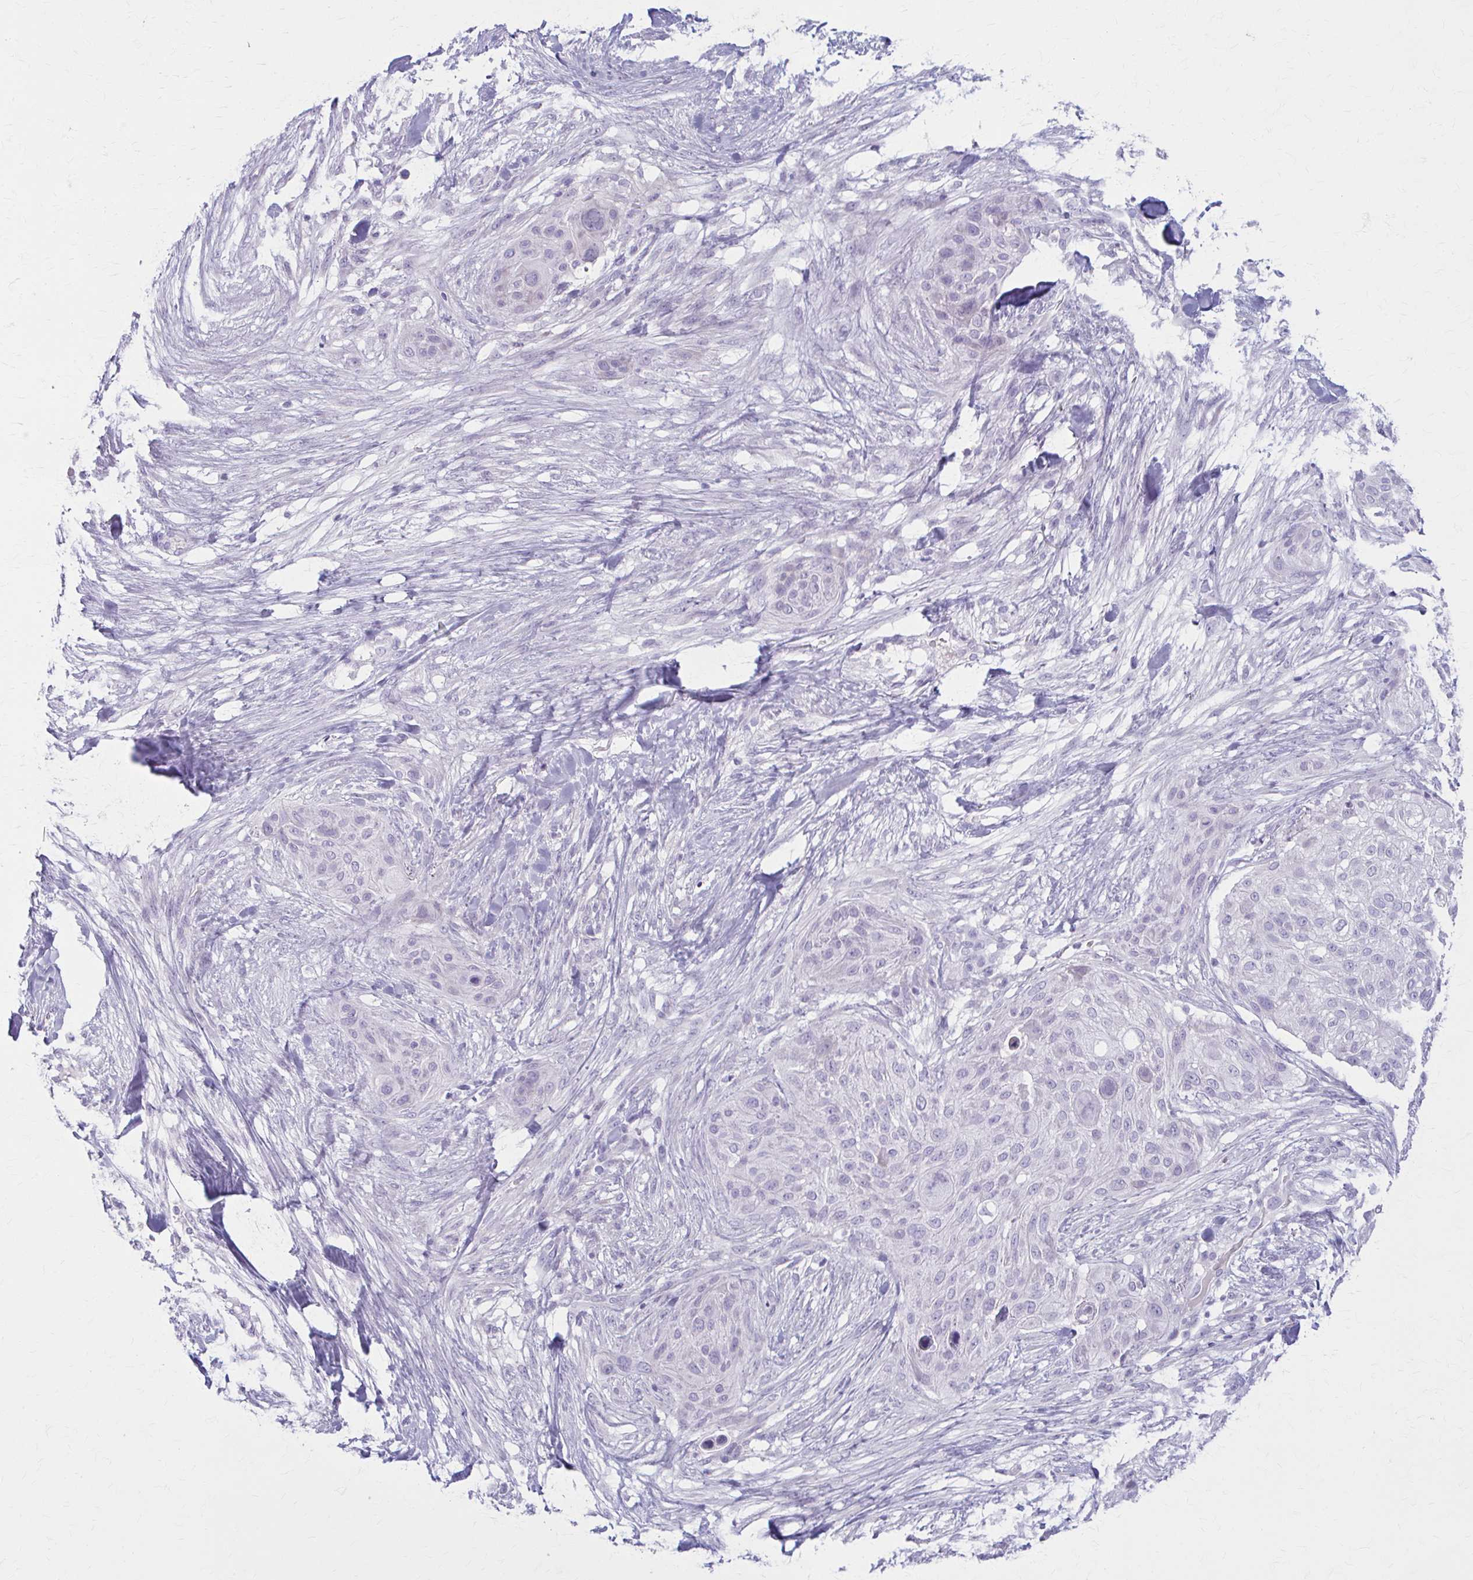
{"staining": {"intensity": "negative", "quantity": "none", "location": "none"}, "tissue": "skin cancer", "cell_type": "Tumor cells", "image_type": "cancer", "snomed": [{"axis": "morphology", "description": "Squamous cell carcinoma, NOS"}, {"axis": "topography", "description": "Skin"}], "caption": "Immunohistochemistry micrograph of neoplastic tissue: human skin cancer (squamous cell carcinoma) stained with DAB (3,3'-diaminobenzidine) reveals no significant protein positivity in tumor cells.", "gene": "LDLRAP1", "patient": {"sex": "female", "age": 87}}